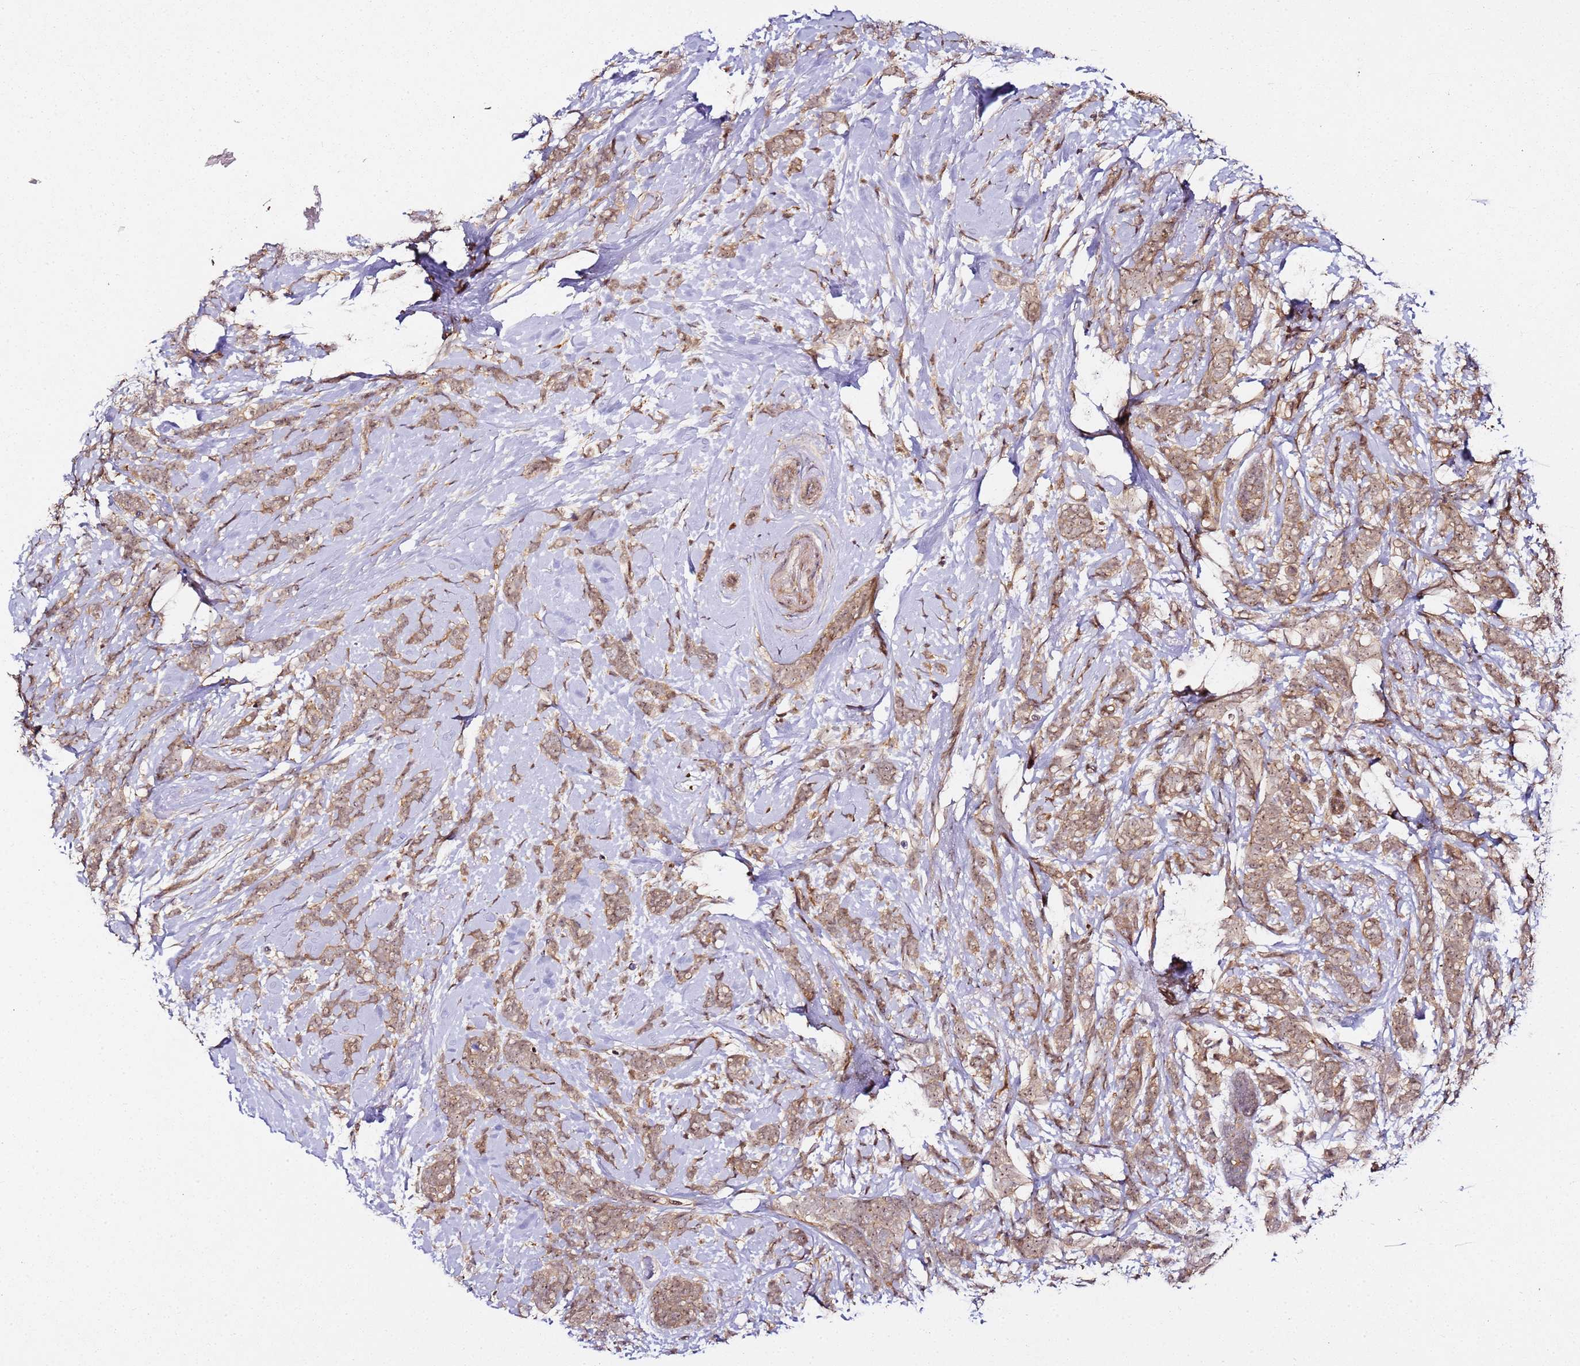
{"staining": {"intensity": "moderate", "quantity": ">75%", "location": "cytoplasmic/membranous"}, "tissue": "breast cancer", "cell_type": "Tumor cells", "image_type": "cancer", "snomed": [{"axis": "morphology", "description": "Lobular carcinoma"}, {"axis": "topography", "description": "Breast"}], "caption": "Human breast cancer stained for a protein (brown) demonstrates moderate cytoplasmic/membranous positive staining in about >75% of tumor cells.", "gene": "PRMT7", "patient": {"sex": "female", "age": 58}}